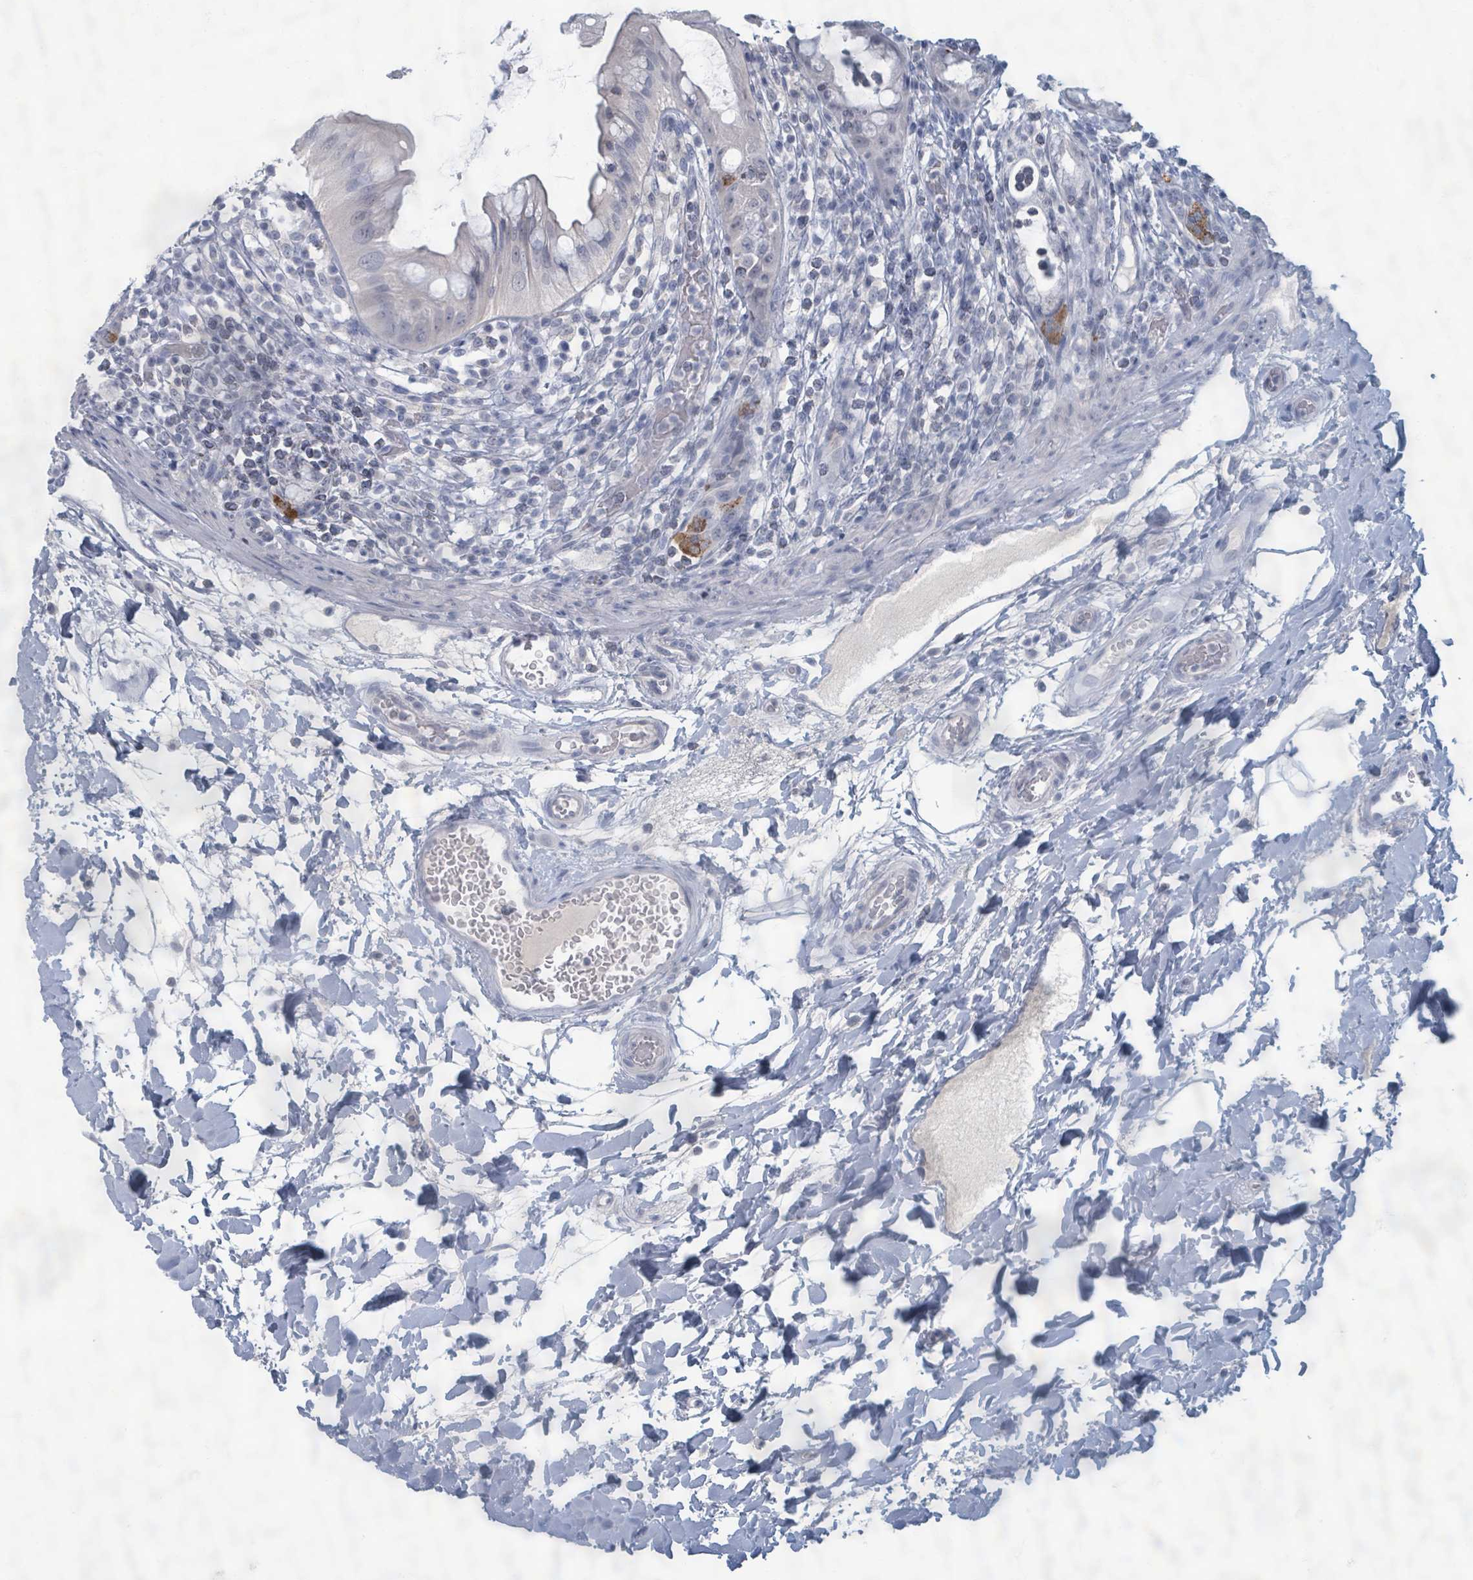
{"staining": {"intensity": "strong", "quantity": "<25%", "location": "cytoplasmic/membranous"}, "tissue": "rectum", "cell_type": "Glandular cells", "image_type": "normal", "snomed": [{"axis": "morphology", "description": "Normal tissue, NOS"}, {"axis": "topography", "description": "Rectum"}], "caption": "Rectum stained for a protein demonstrates strong cytoplasmic/membranous positivity in glandular cells.", "gene": "WNT11", "patient": {"sex": "female", "age": 57}}